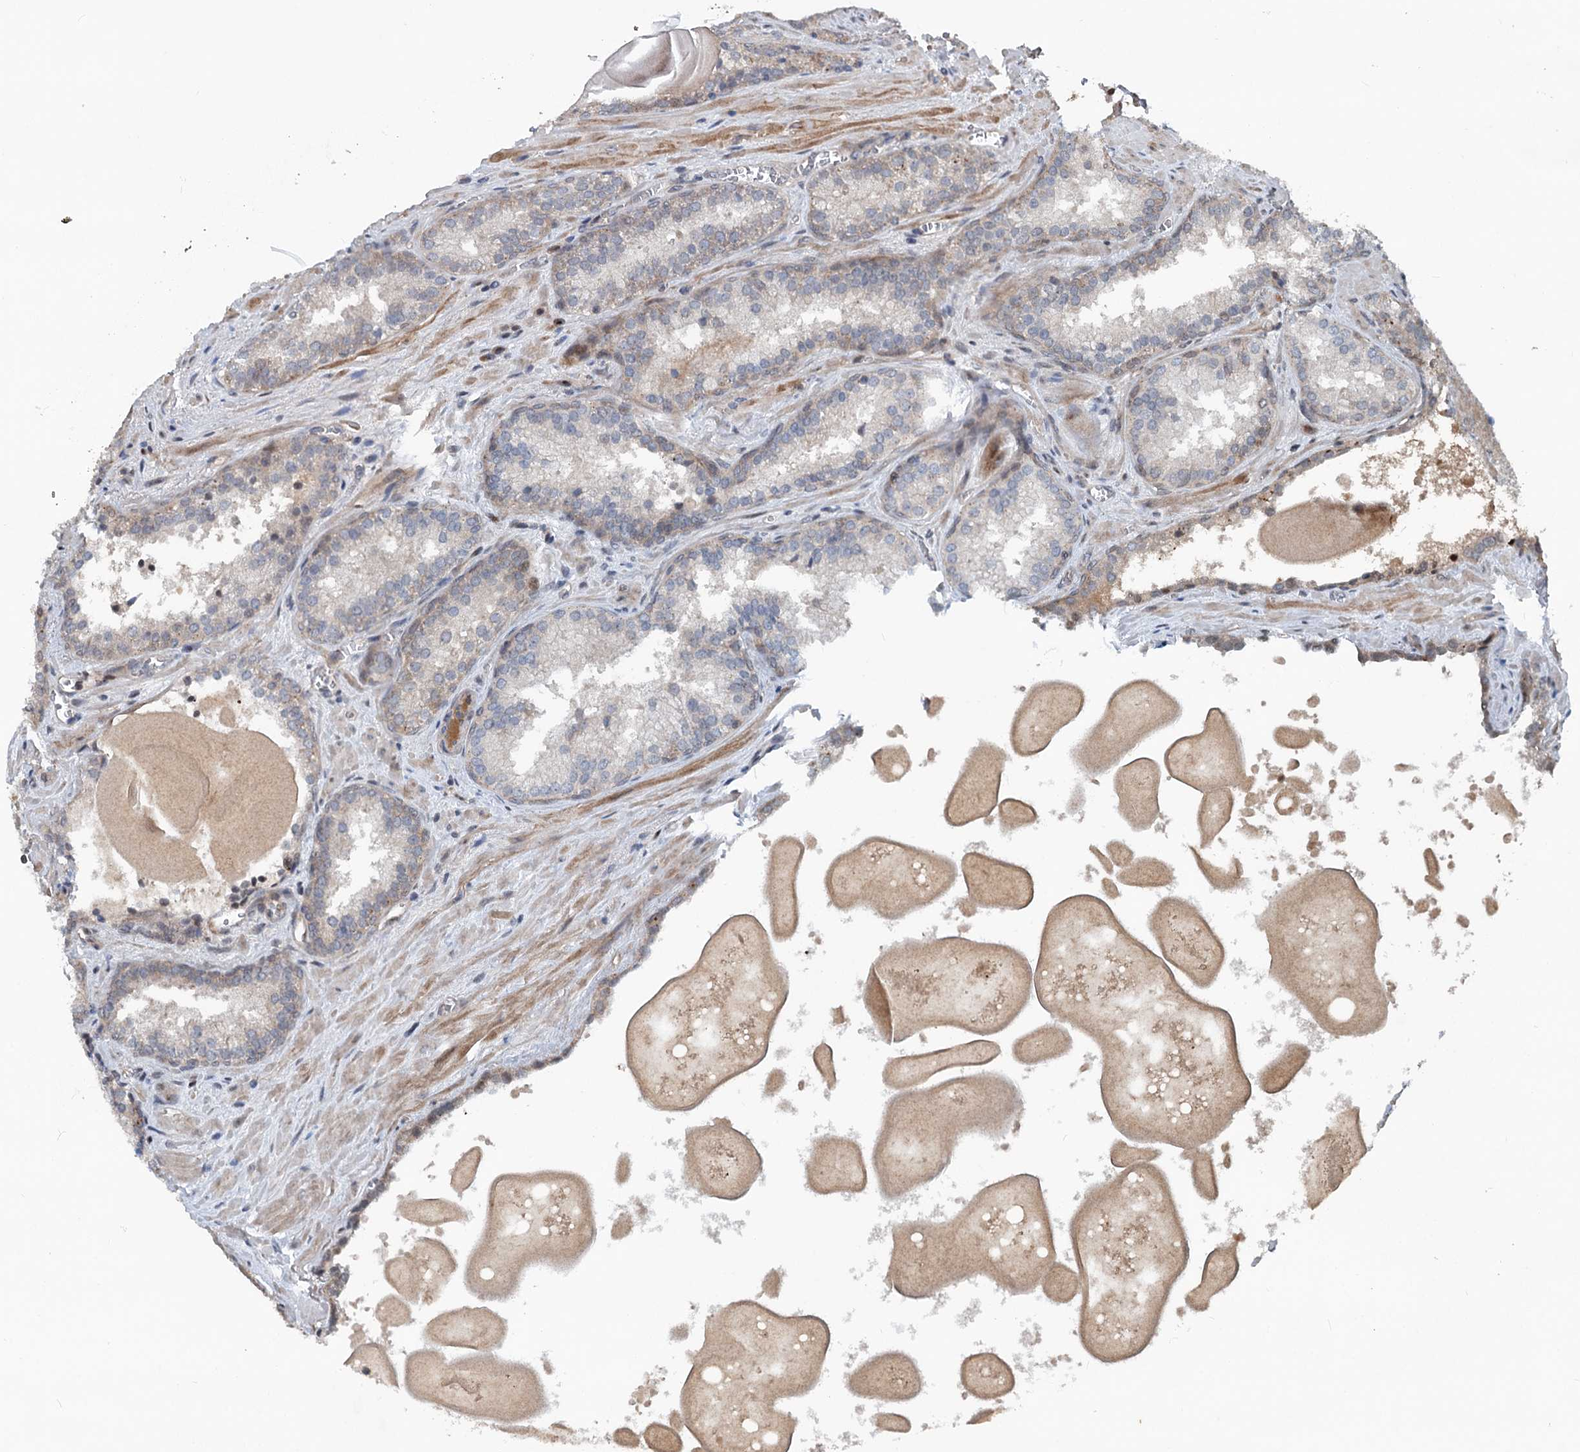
{"staining": {"intensity": "weak", "quantity": "<25%", "location": "cytoplasmic/membranous"}, "tissue": "prostate cancer", "cell_type": "Tumor cells", "image_type": "cancer", "snomed": [{"axis": "morphology", "description": "Adenocarcinoma, High grade"}, {"axis": "topography", "description": "Prostate"}], "caption": "A histopathology image of prostate cancer stained for a protein shows no brown staining in tumor cells.", "gene": "TEDC1", "patient": {"sex": "male", "age": 66}}